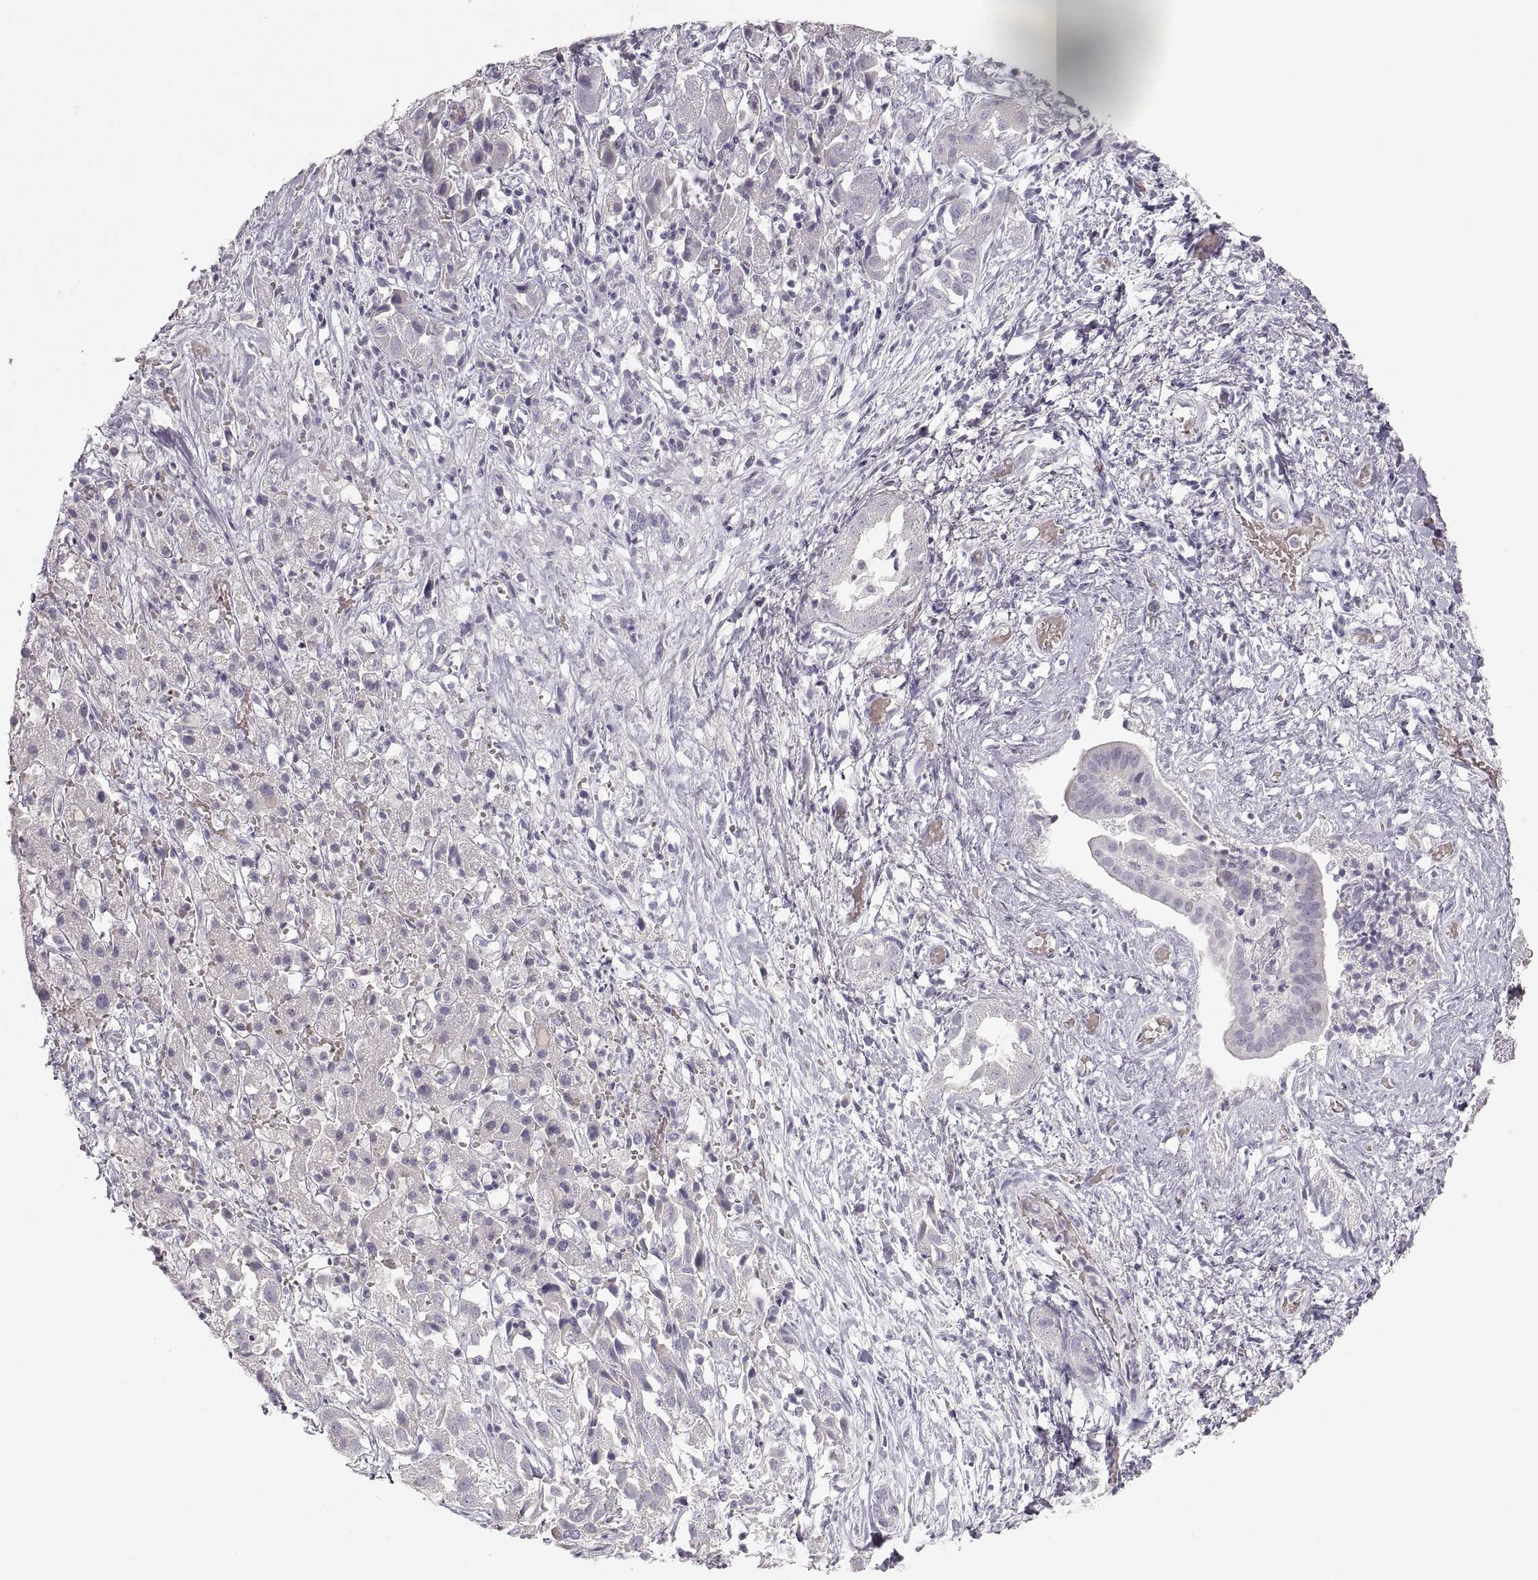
{"staining": {"intensity": "negative", "quantity": "none", "location": "none"}, "tissue": "liver cancer", "cell_type": "Tumor cells", "image_type": "cancer", "snomed": [{"axis": "morphology", "description": "Cholangiocarcinoma"}, {"axis": "topography", "description": "Liver"}], "caption": "An image of human liver cancer is negative for staining in tumor cells.", "gene": "PCSK2", "patient": {"sex": "female", "age": 52}}